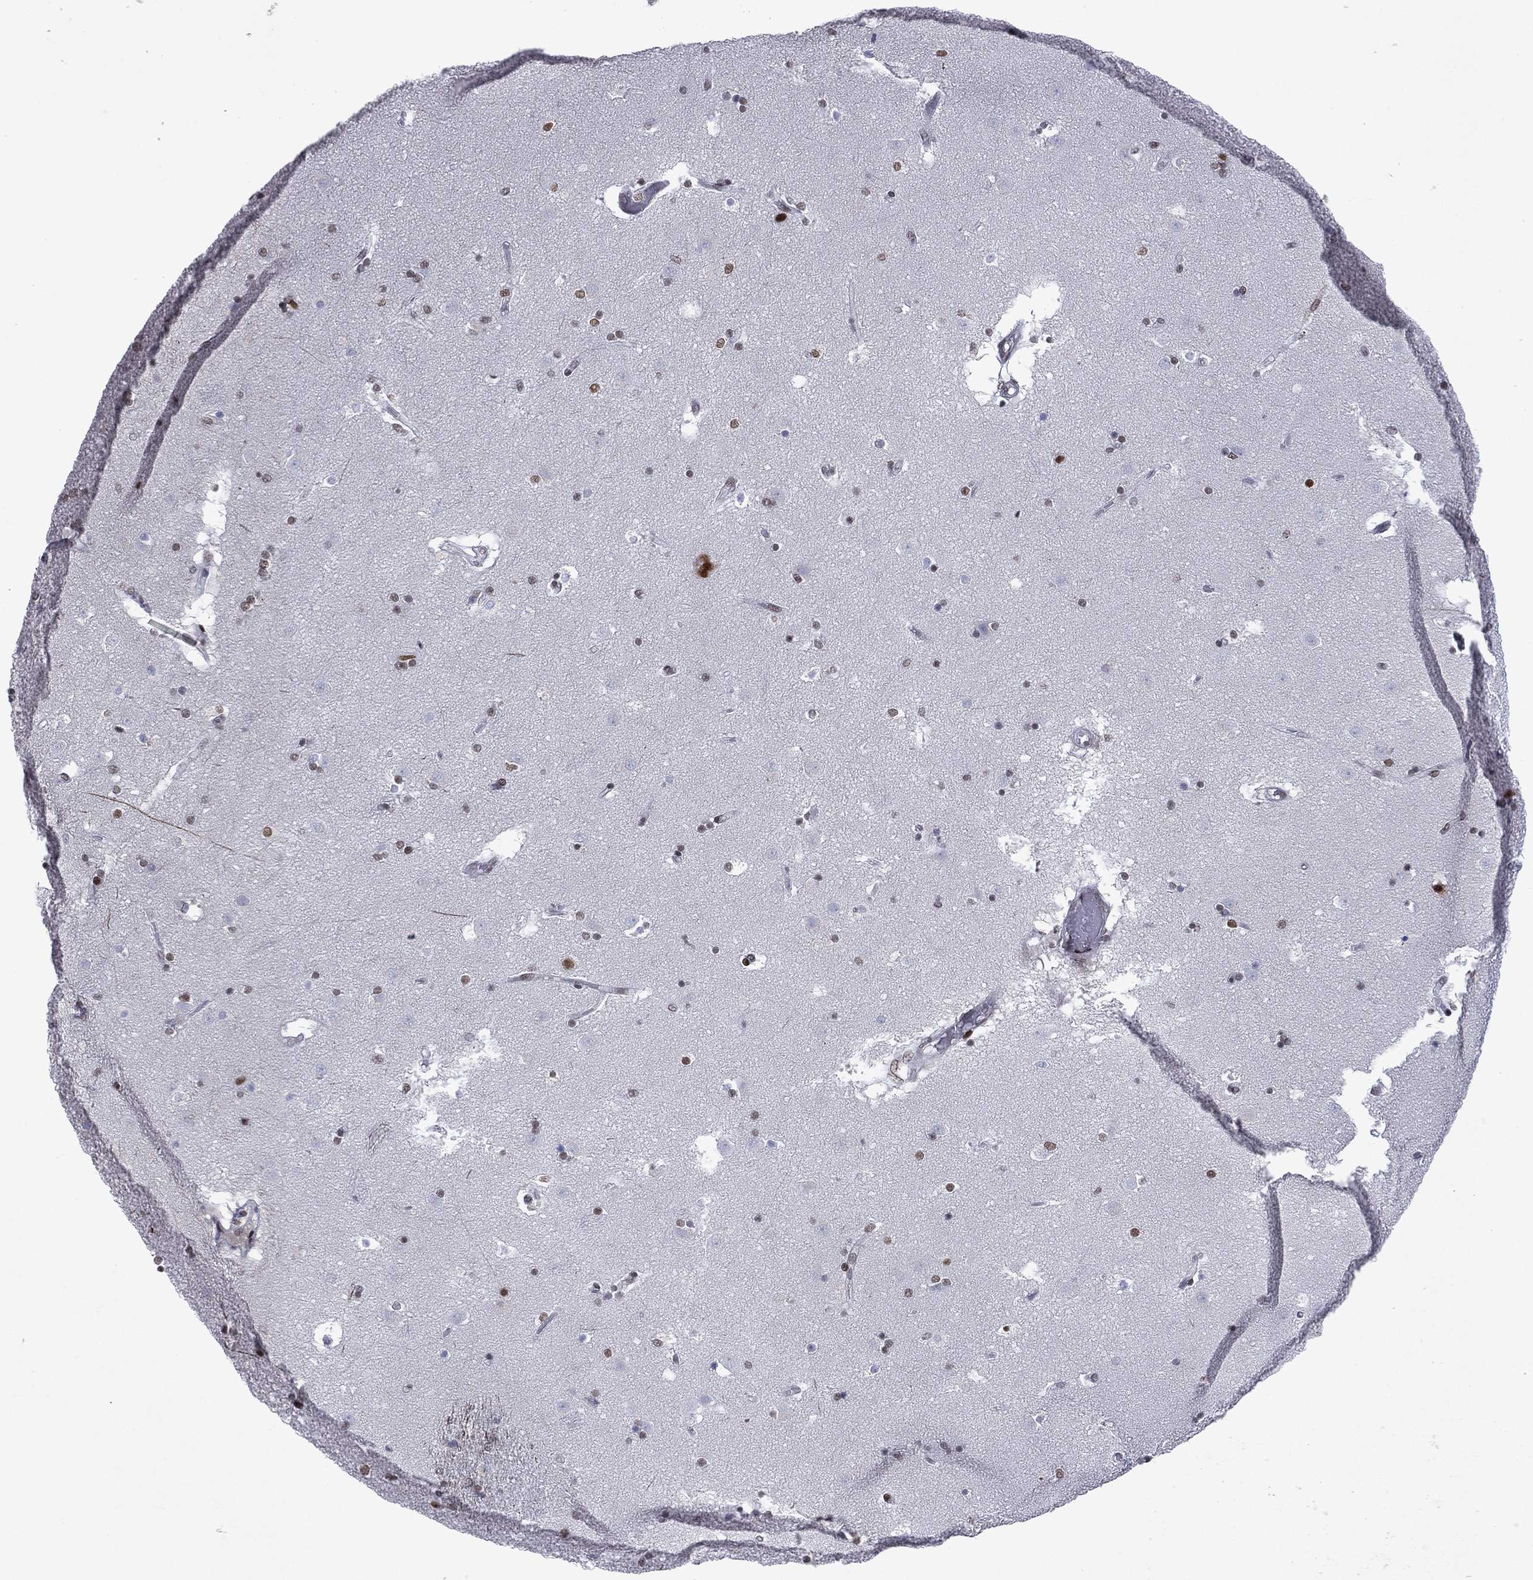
{"staining": {"intensity": "moderate", "quantity": "25%-75%", "location": "nuclear"}, "tissue": "caudate", "cell_type": "Glial cells", "image_type": "normal", "snomed": [{"axis": "morphology", "description": "Normal tissue, NOS"}, {"axis": "topography", "description": "Lateral ventricle wall"}], "caption": "Protein staining of unremarkable caudate shows moderate nuclear staining in about 25%-75% of glial cells.", "gene": "RTF1", "patient": {"sex": "male", "age": 51}}